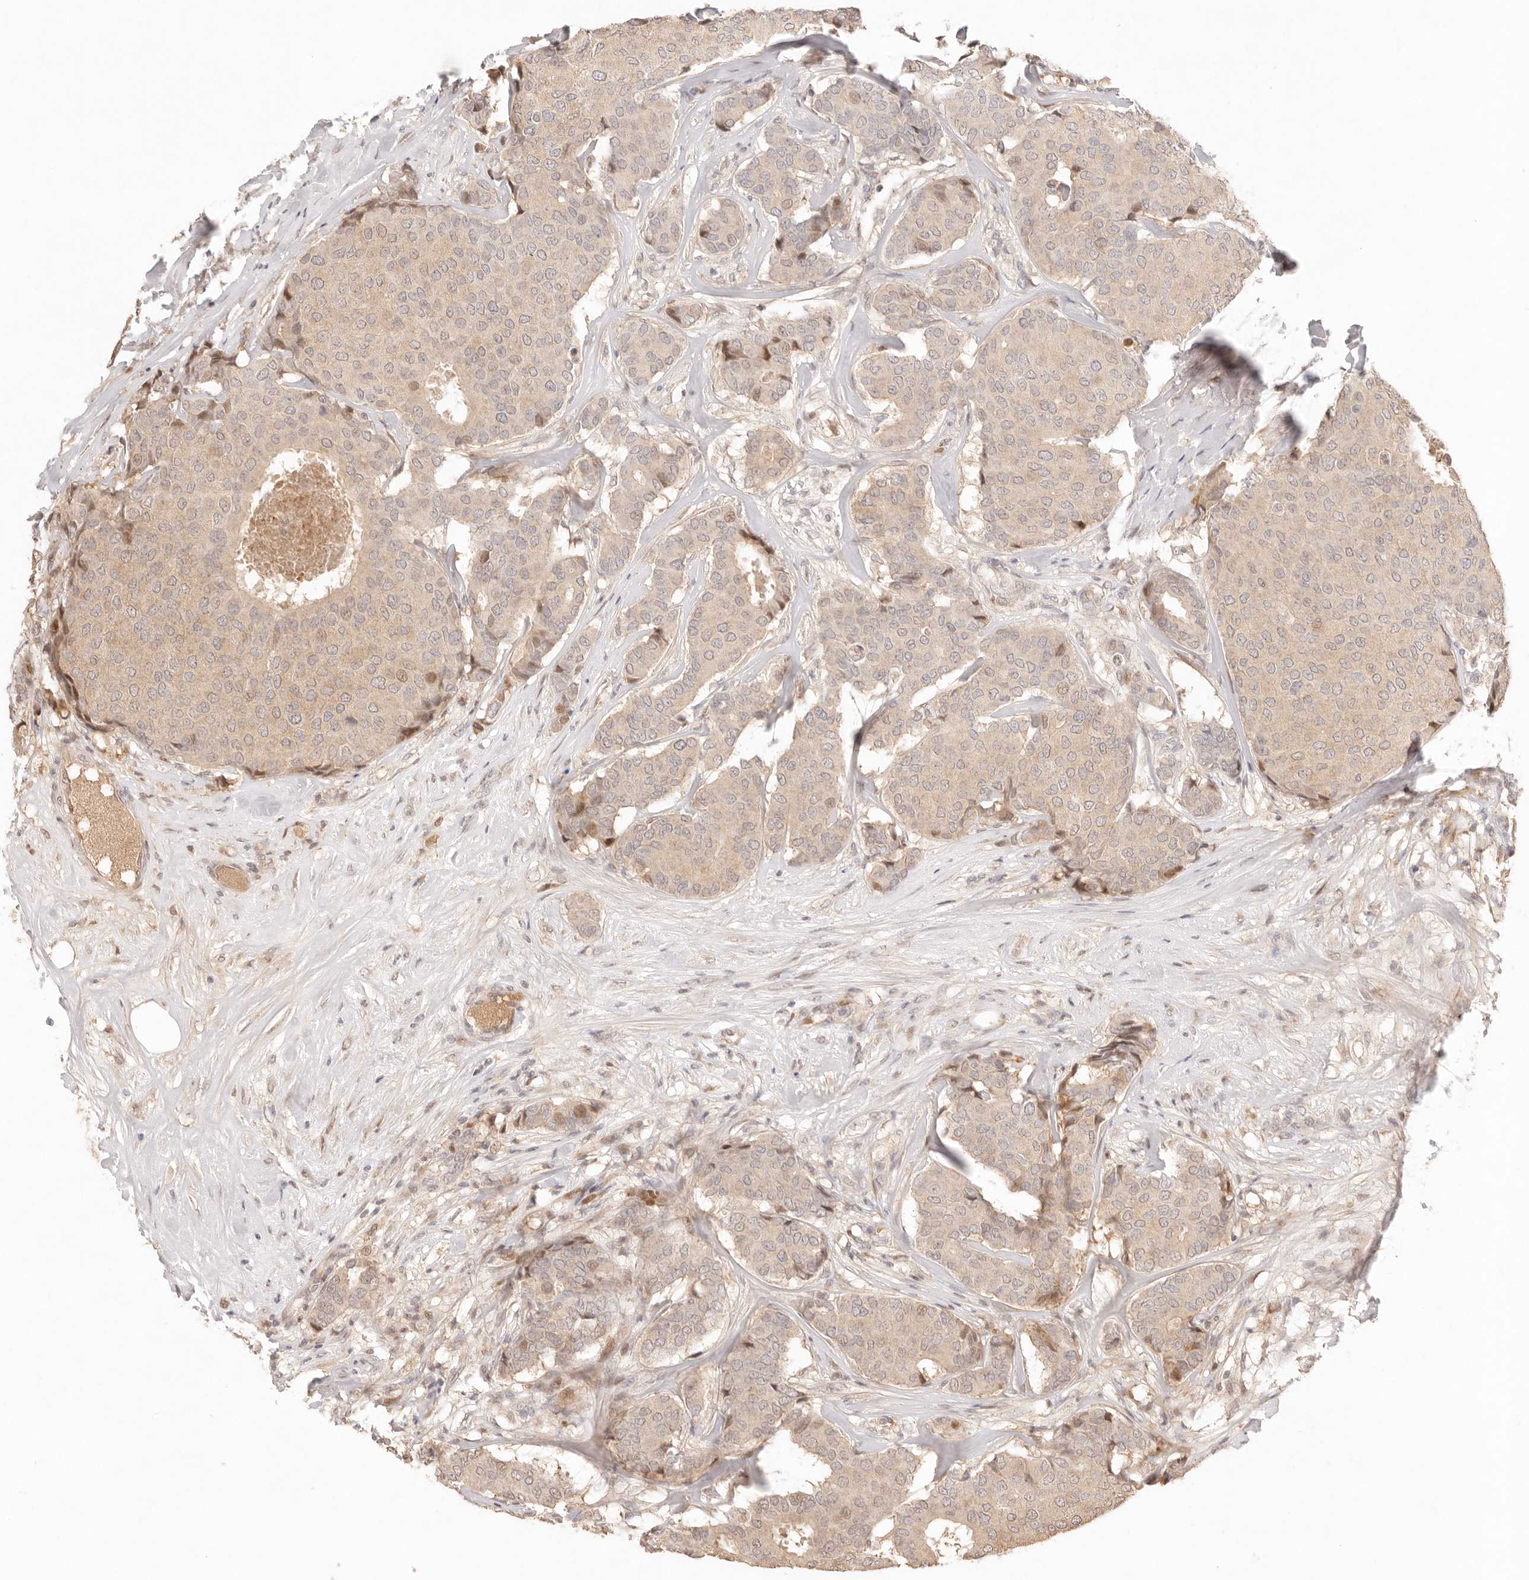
{"staining": {"intensity": "weak", "quantity": ">75%", "location": "cytoplasmic/membranous,nuclear"}, "tissue": "breast cancer", "cell_type": "Tumor cells", "image_type": "cancer", "snomed": [{"axis": "morphology", "description": "Duct carcinoma"}, {"axis": "topography", "description": "Breast"}], "caption": "A low amount of weak cytoplasmic/membranous and nuclear expression is seen in about >75% of tumor cells in breast invasive ductal carcinoma tissue.", "gene": "PHLDA3", "patient": {"sex": "female", "age": 75}}